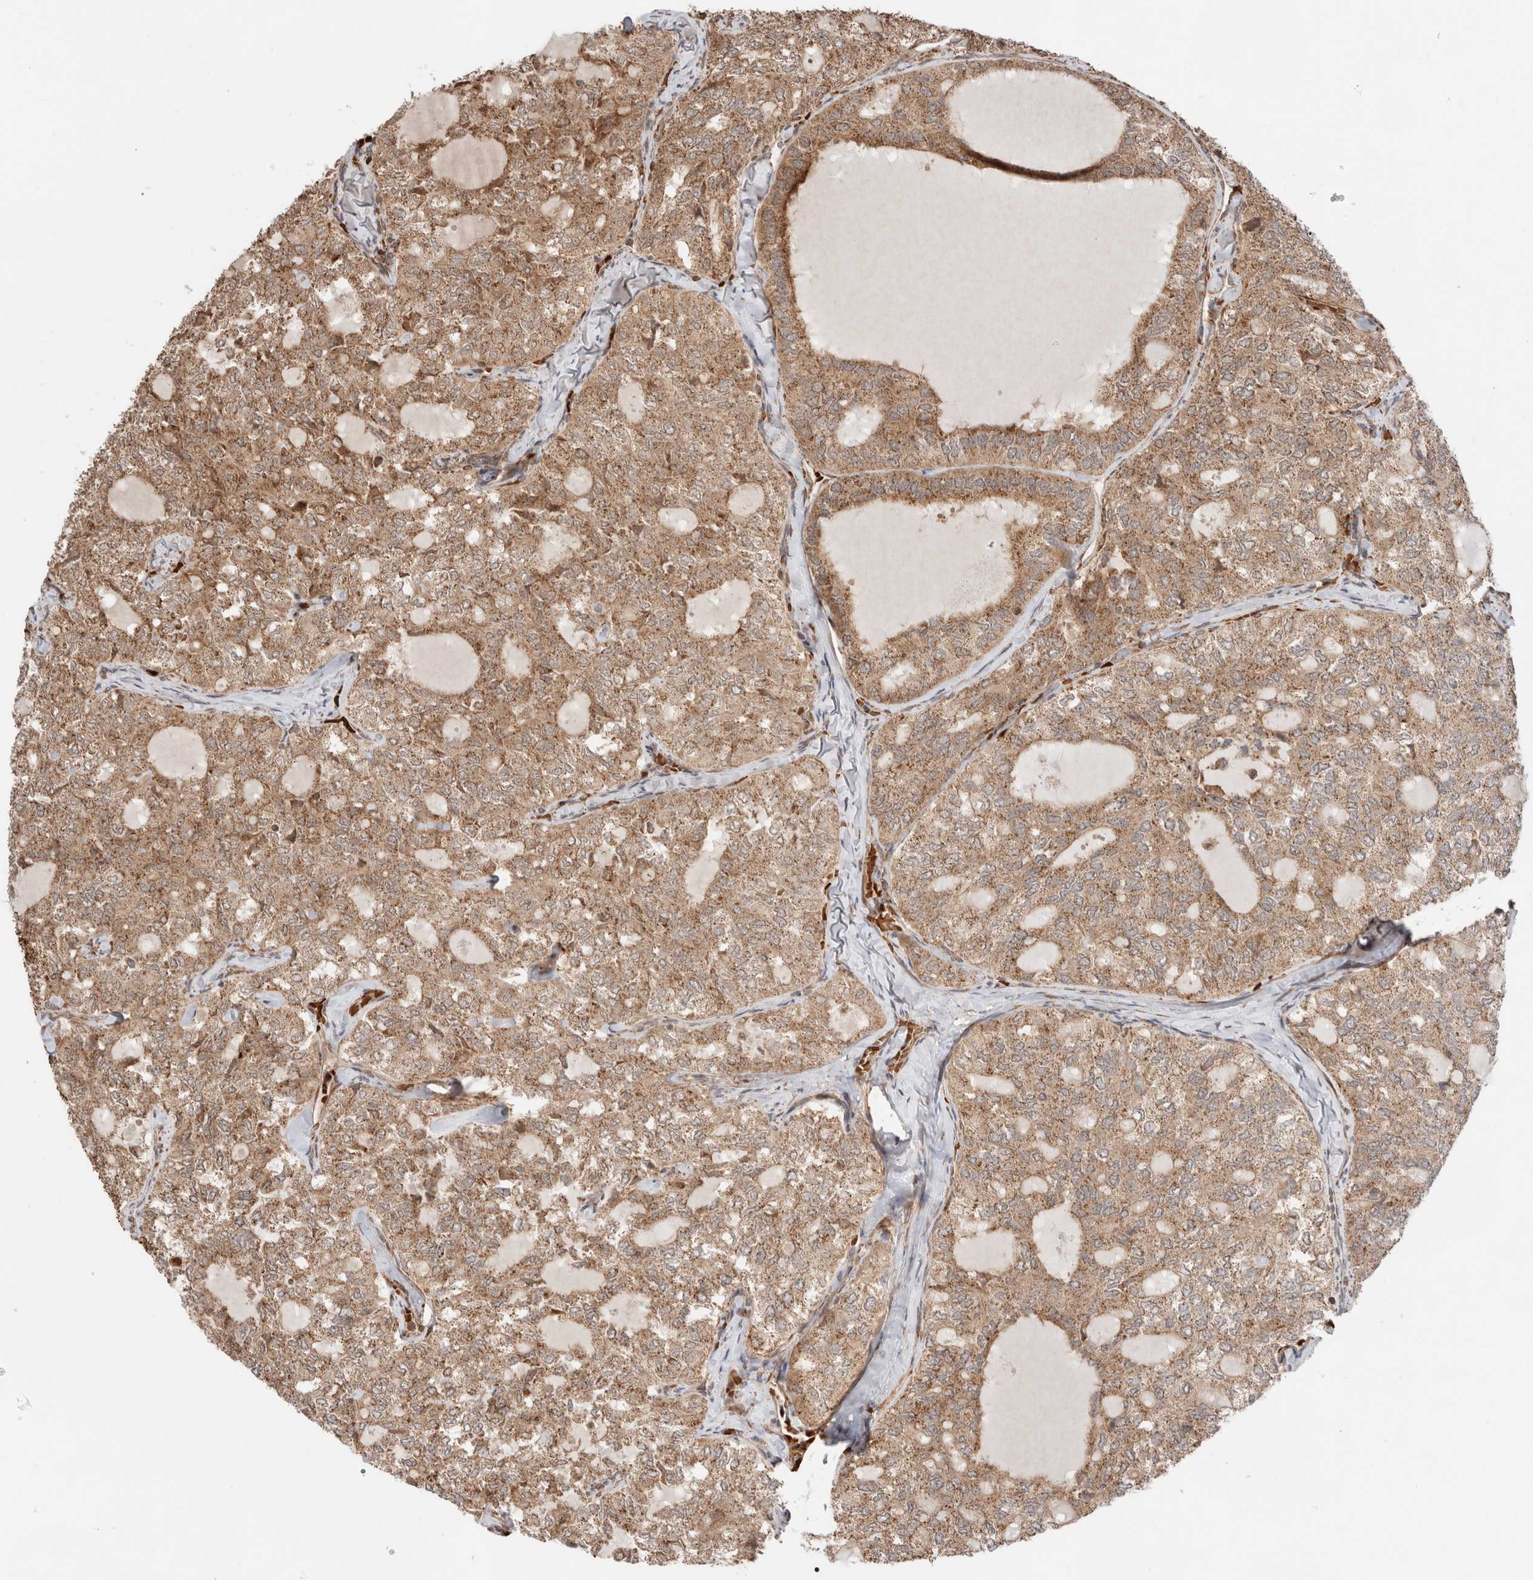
{"staining": {"intensity": "moderate", "quantity": ">75%", "location": "cytoplasmic/membranous"}, "tissue": "thyroid cancer", "cell_type": "Tumor cells", "image_type": "cancer", "snomed": [{"axis": "morphology", "description": "Follicular adenoma carcinoma, NOS"}, {"axis": "topography", "description": "Thyroid gland"}], "caption": "A brown stain shows moderate cytoplasmic/membranous positivity of a protein in thyroid cancer tumor cells.", "gene": "ZNF649", "patient": {"sex": "male", "age": 75}}